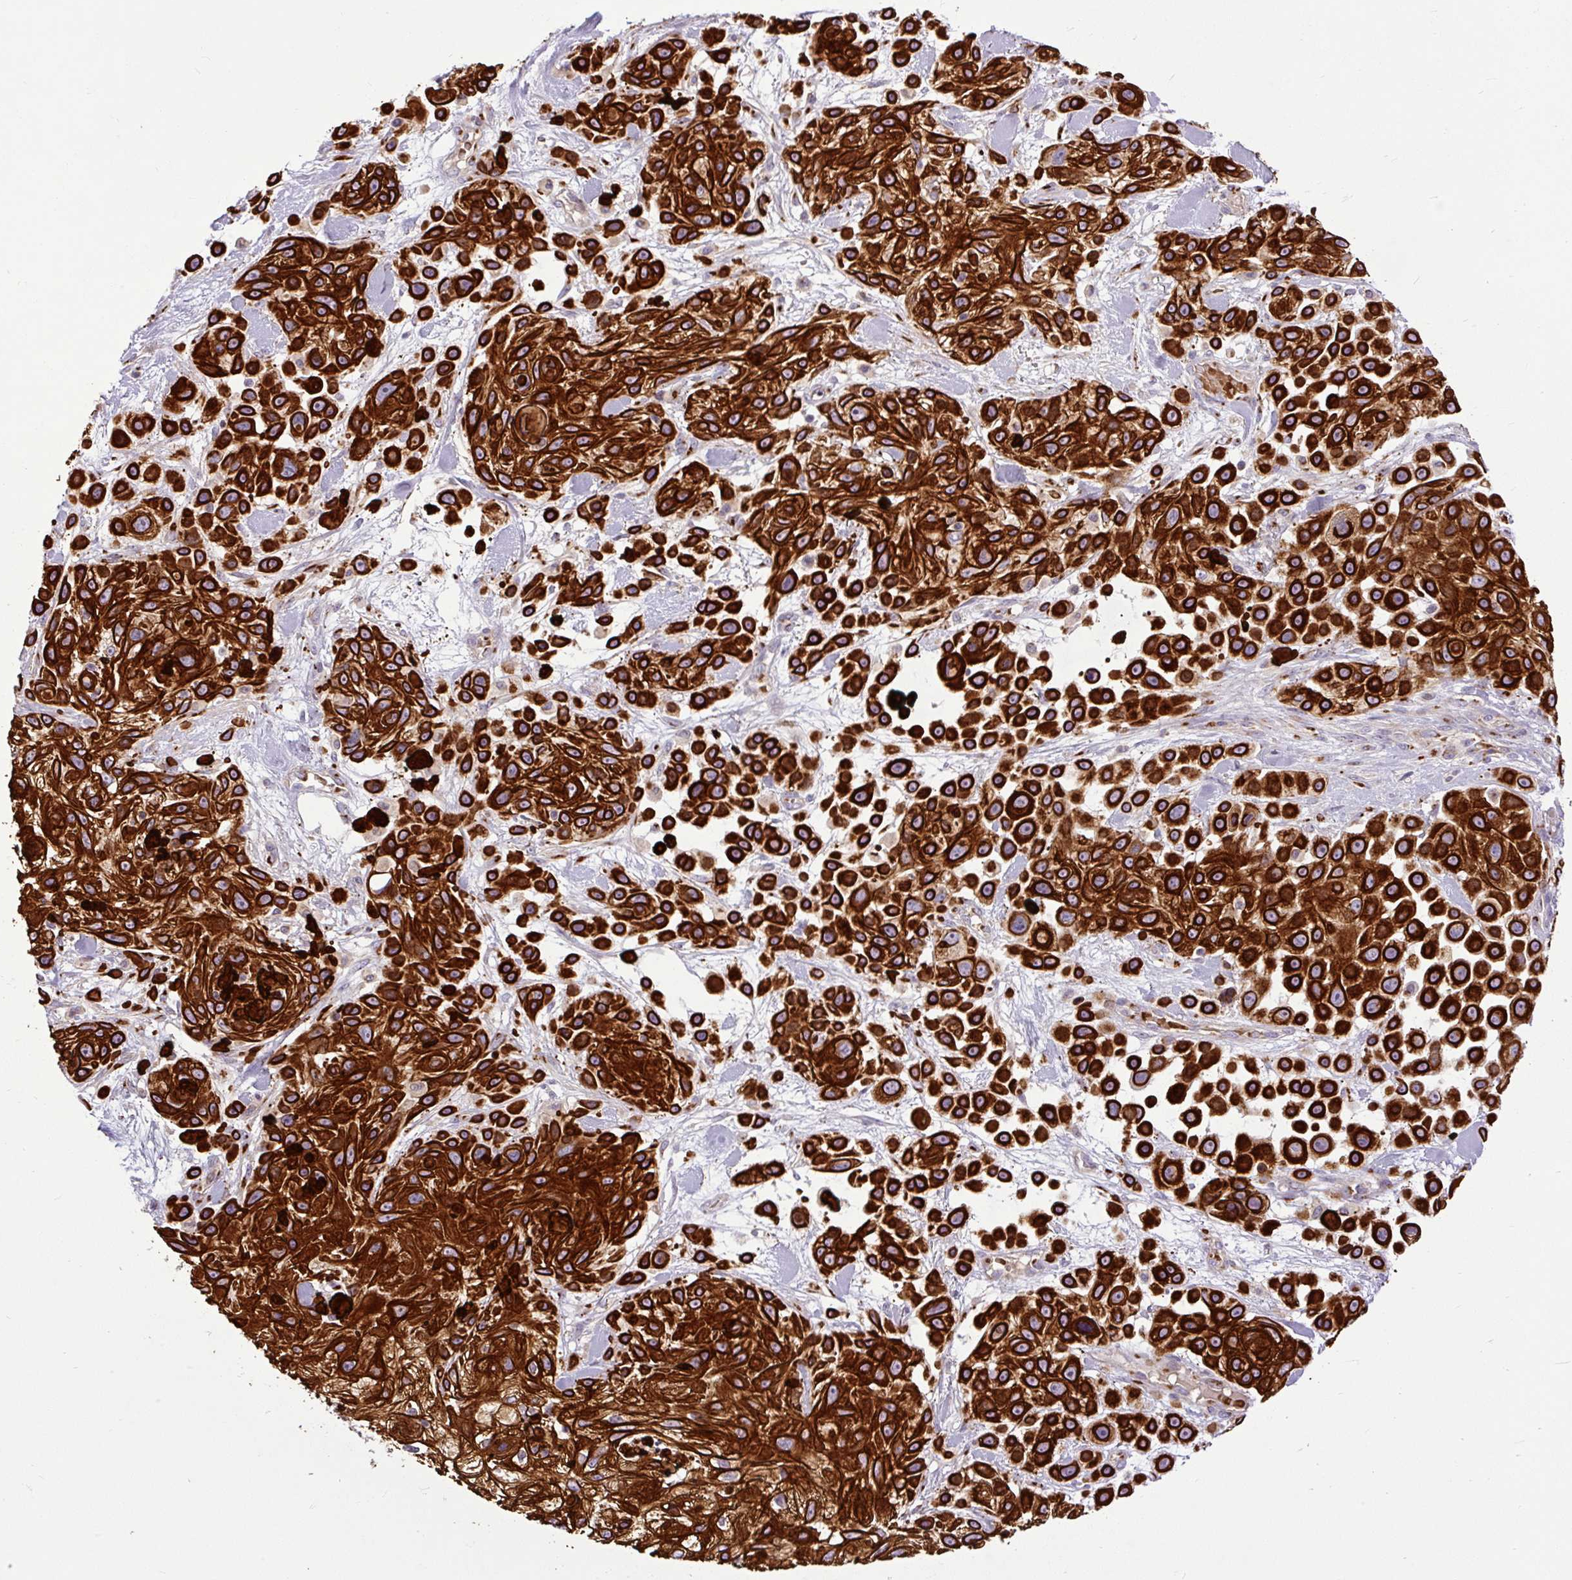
{"staining": {"intensity": "strong", "quantity": ">75%", "location": "cytoplasmic/membranous"}, "tissue": "skin cancer", "cell_type": "Tumor cells", "image_type": "cancer", "snomed": [{"axis": "morphology", "description": "Squamous cell carcinoma, NOS"}, {"axis": "topography", "description": "Skin"}], "caption": "Skin squamous cell carcinoma stained for a protein (brown) shows strong cytoplasmic/membranous positive staining in approximately >75% of tumor cells.", "gene": "MSMP", "patient": {"sex": "male", "age": 67}}